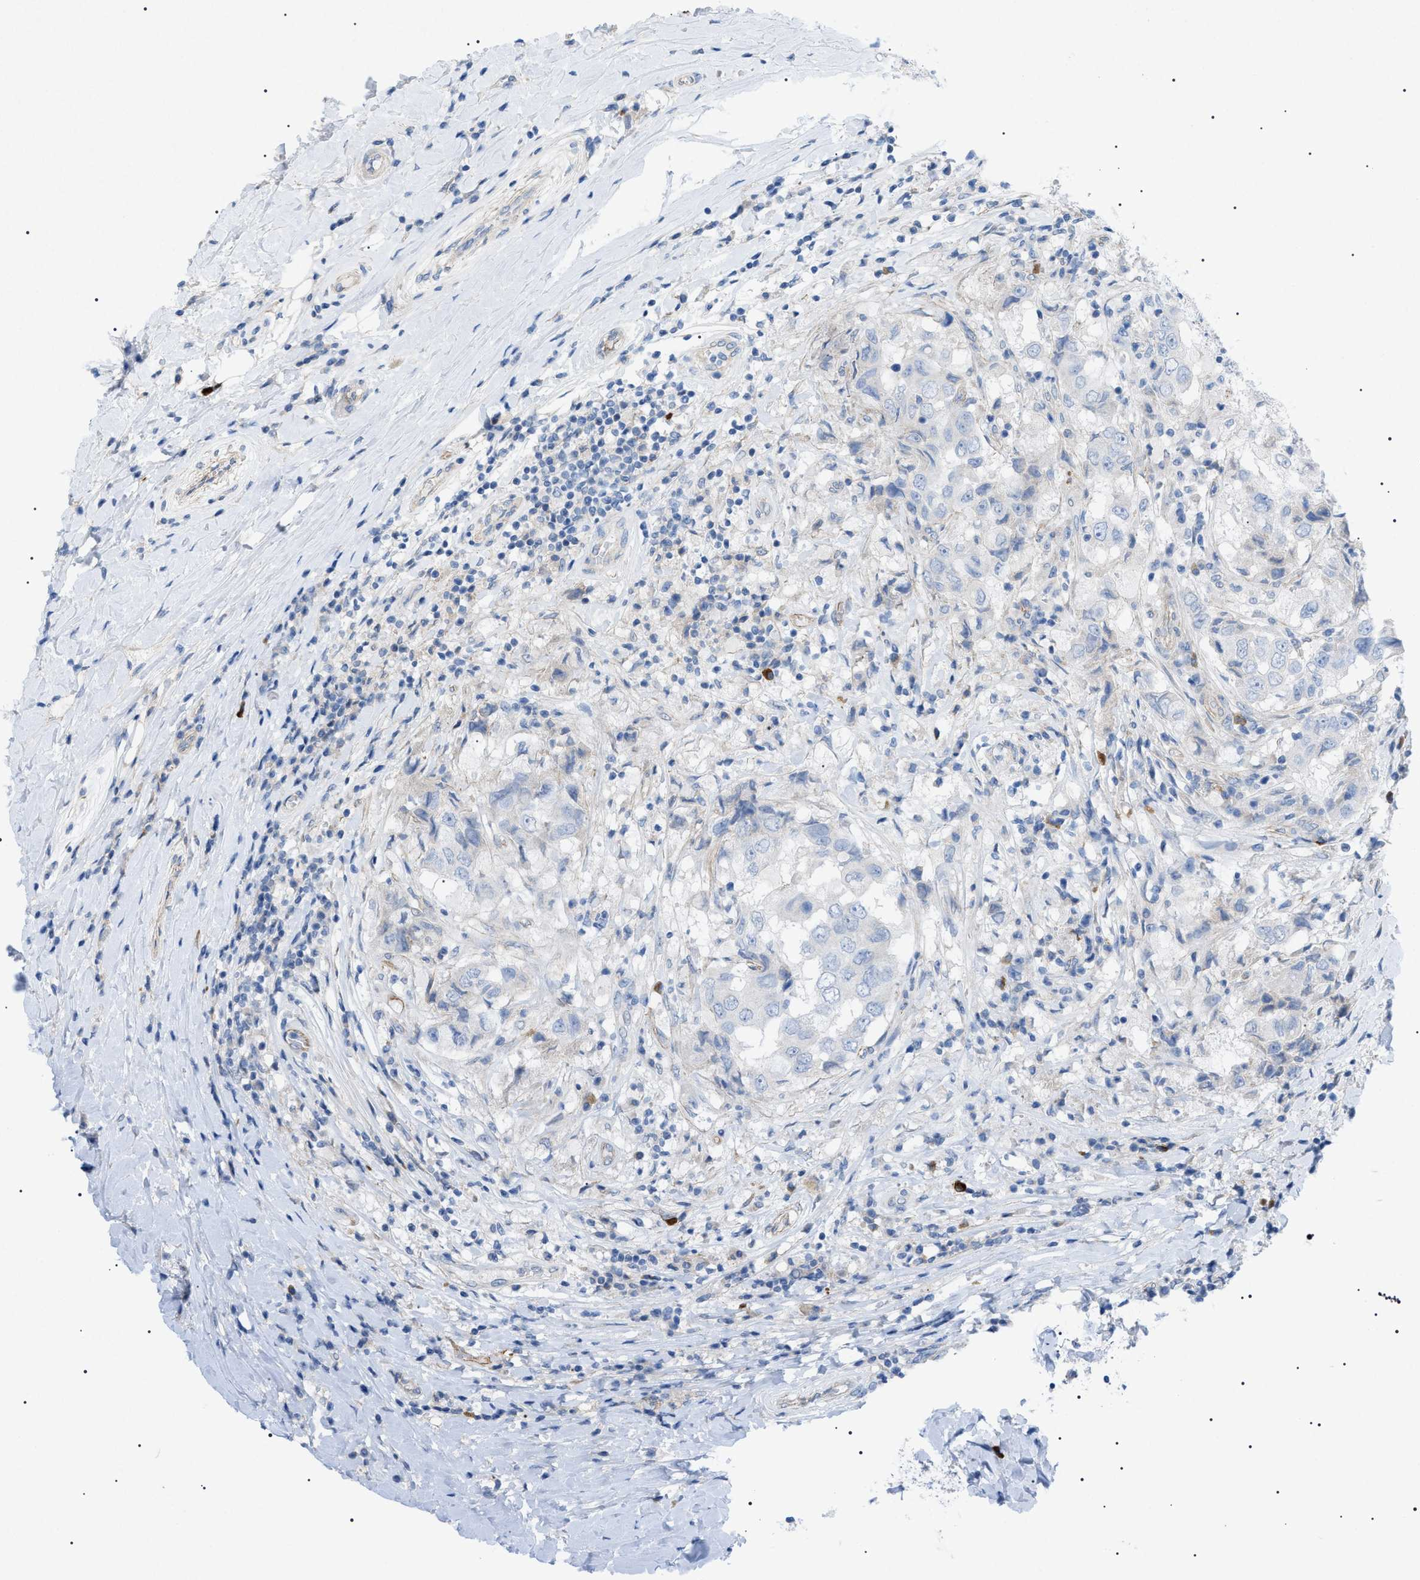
{"staining": {"intensity": "negative", "quantity": "none", "location": "none"}, "tissue": "breast cancer", "cell_type": "Tumor cells", "image_type": "cancer", "snomed": [{"axis": "morphology", "description": "Duct carcinoma"}, {"axis": "topography", "description": "Breast"}], "caption": "An immunohistochemistry (IHC) micrograph of breast cancer (invasive ductal carcinoma) is shown. There is no staining in tumor cells of breast cancer (invasive ductal carcinoma). Brightfield microscopy of immunohistochemistry (IHC) stained with DAB (3,3'-diaminobenzidine) (brown) and hematoxylin (blue), captured at high magnification.", "gene": "ADAMTS1", "patient": {"sex": "female", "age": 27}}